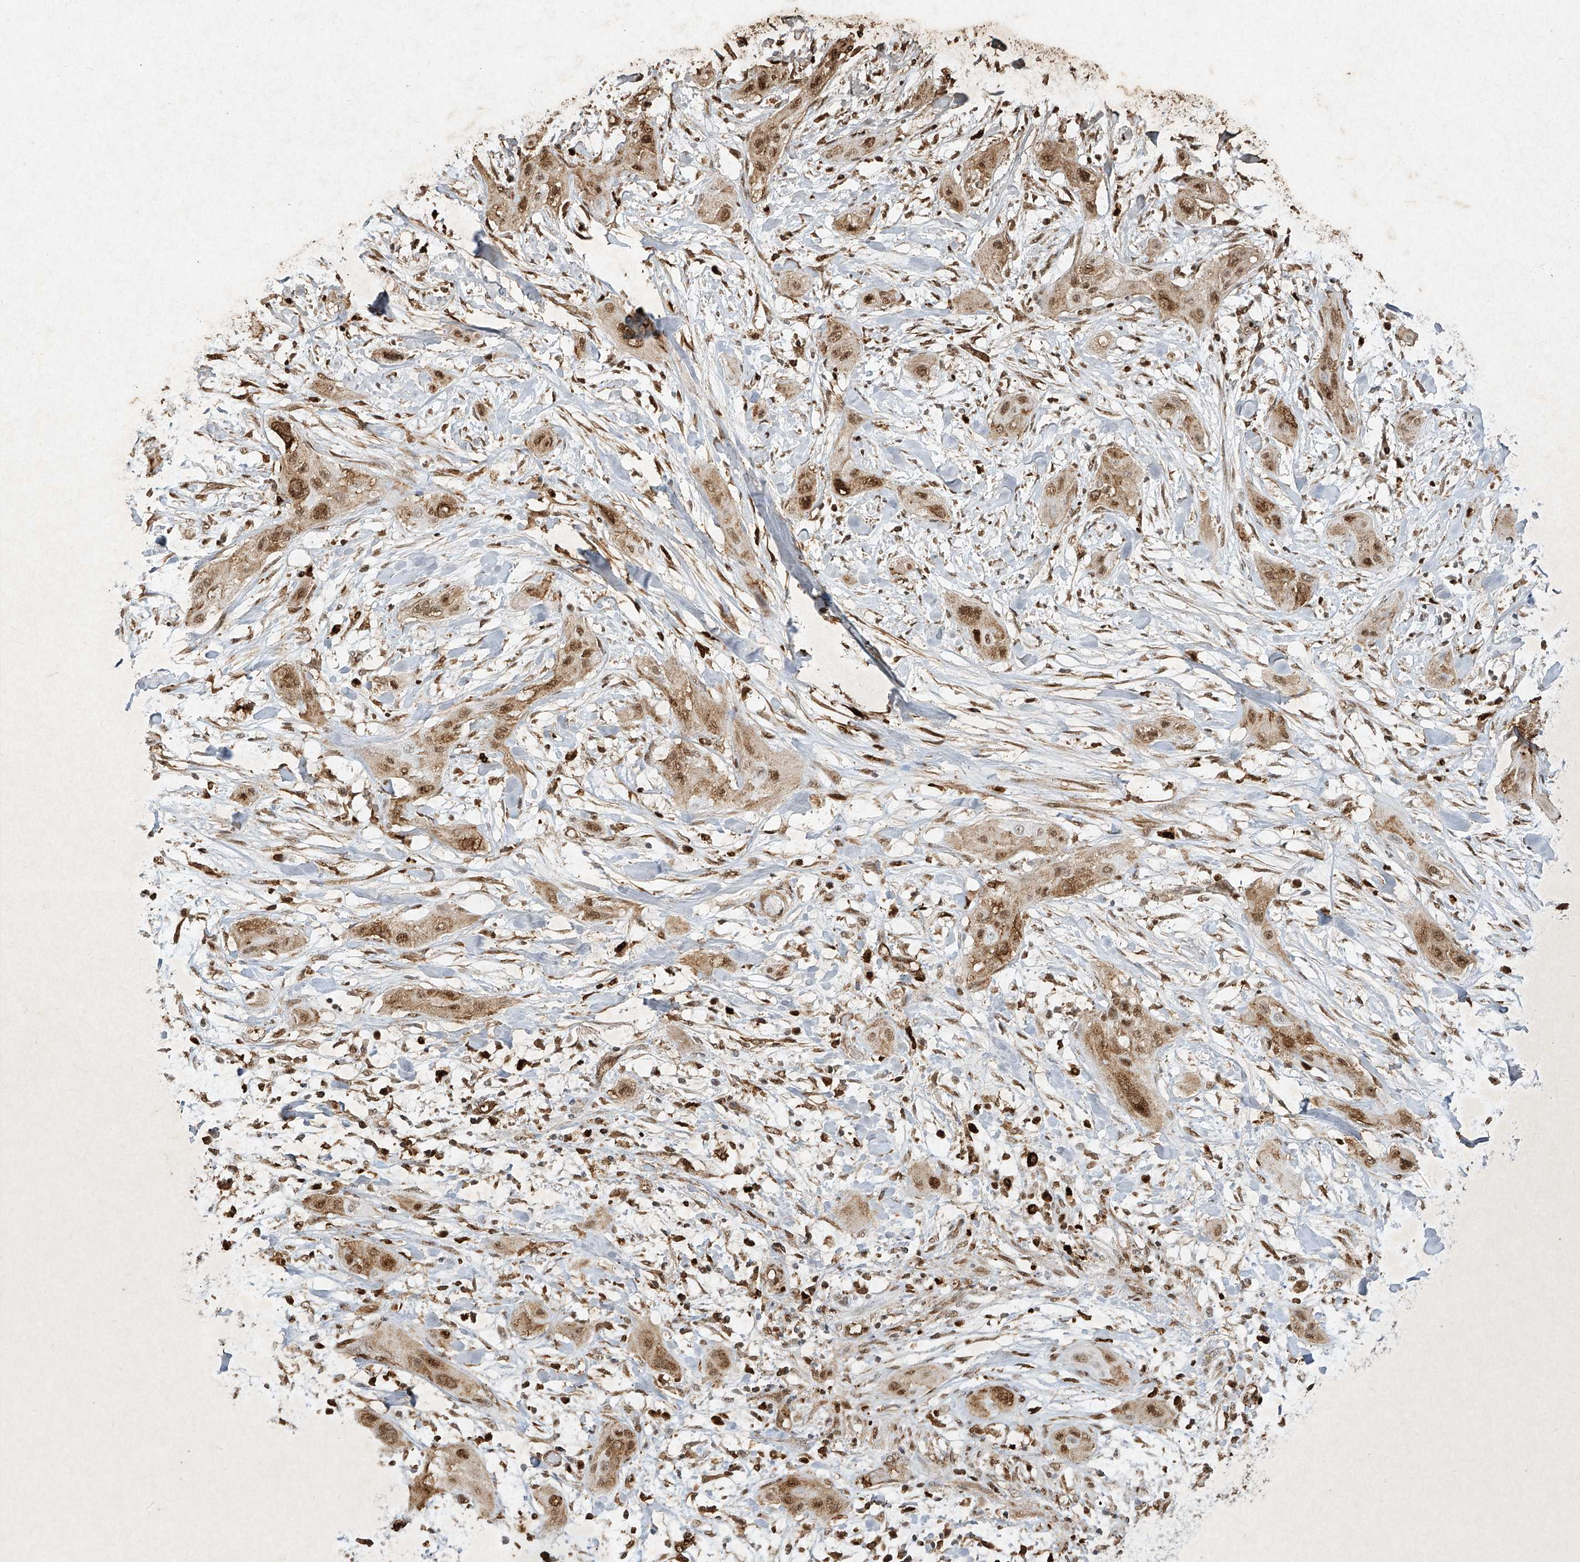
{"staining": {"intensity": "moderate", "quantity": ">75%", "location": "nuclear"}, "tissue": "lung cancer", "cell_type": "Tumor cells", "image_type": "cancer", "snomed": [{"axis": "morphology", "description": "Squamous cell carcinoma, NOS"}, {"axis": "topography", "description": "Lung"}], "caption": "Immunohistochemistry (IHC) photomicrograph of neoplastic tissue: human lung cancer stained using immunohistochemistry demonstrates medium levels of moderate protein expression localized specifically in the nuclear of tumor cells, appearing as a nuclear brown color.", "gene": "ATRIP", "patient": {"sex": "female", "age": 47}}